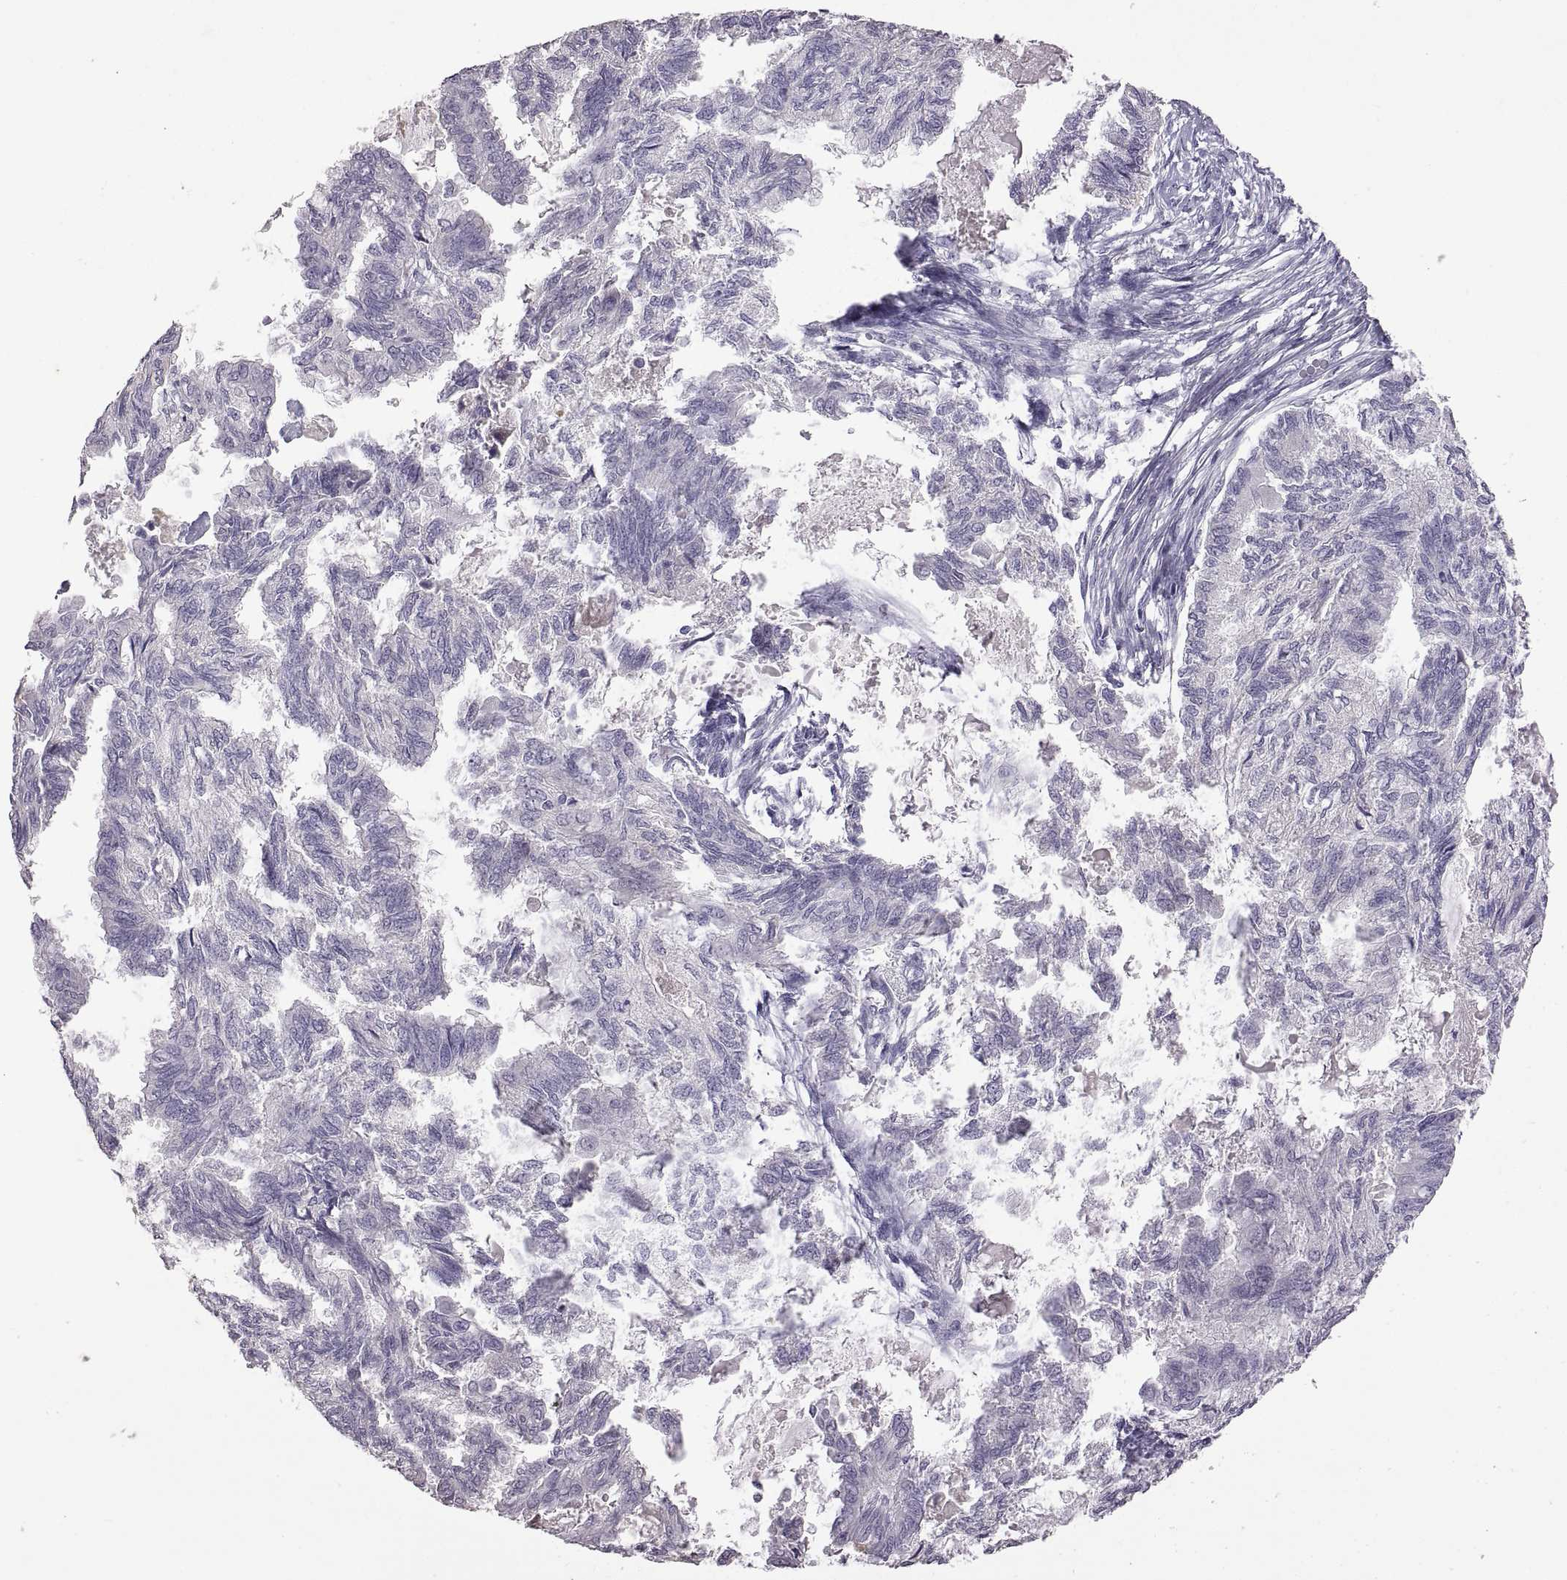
{"staining": {"intensity": "negative", "quantity": "none", "location": "none"}, "tissue": "endometrial cancer", "cell_type": "Tumor cells", "image_type": "cancer", "snomed": [{"axis": "morphology", "description": "Adenocarcinoma, NOS"}, {"axis": "topography", "description": "Endometrium"}], "caption": "High power microscopy histopathology image of an immunohistochemistry micrograph of endometrial cancer, revealing no significant expression in tumor cells.", "gene": "DEFB136", "patient": {"sex": "female", "age": 86}}